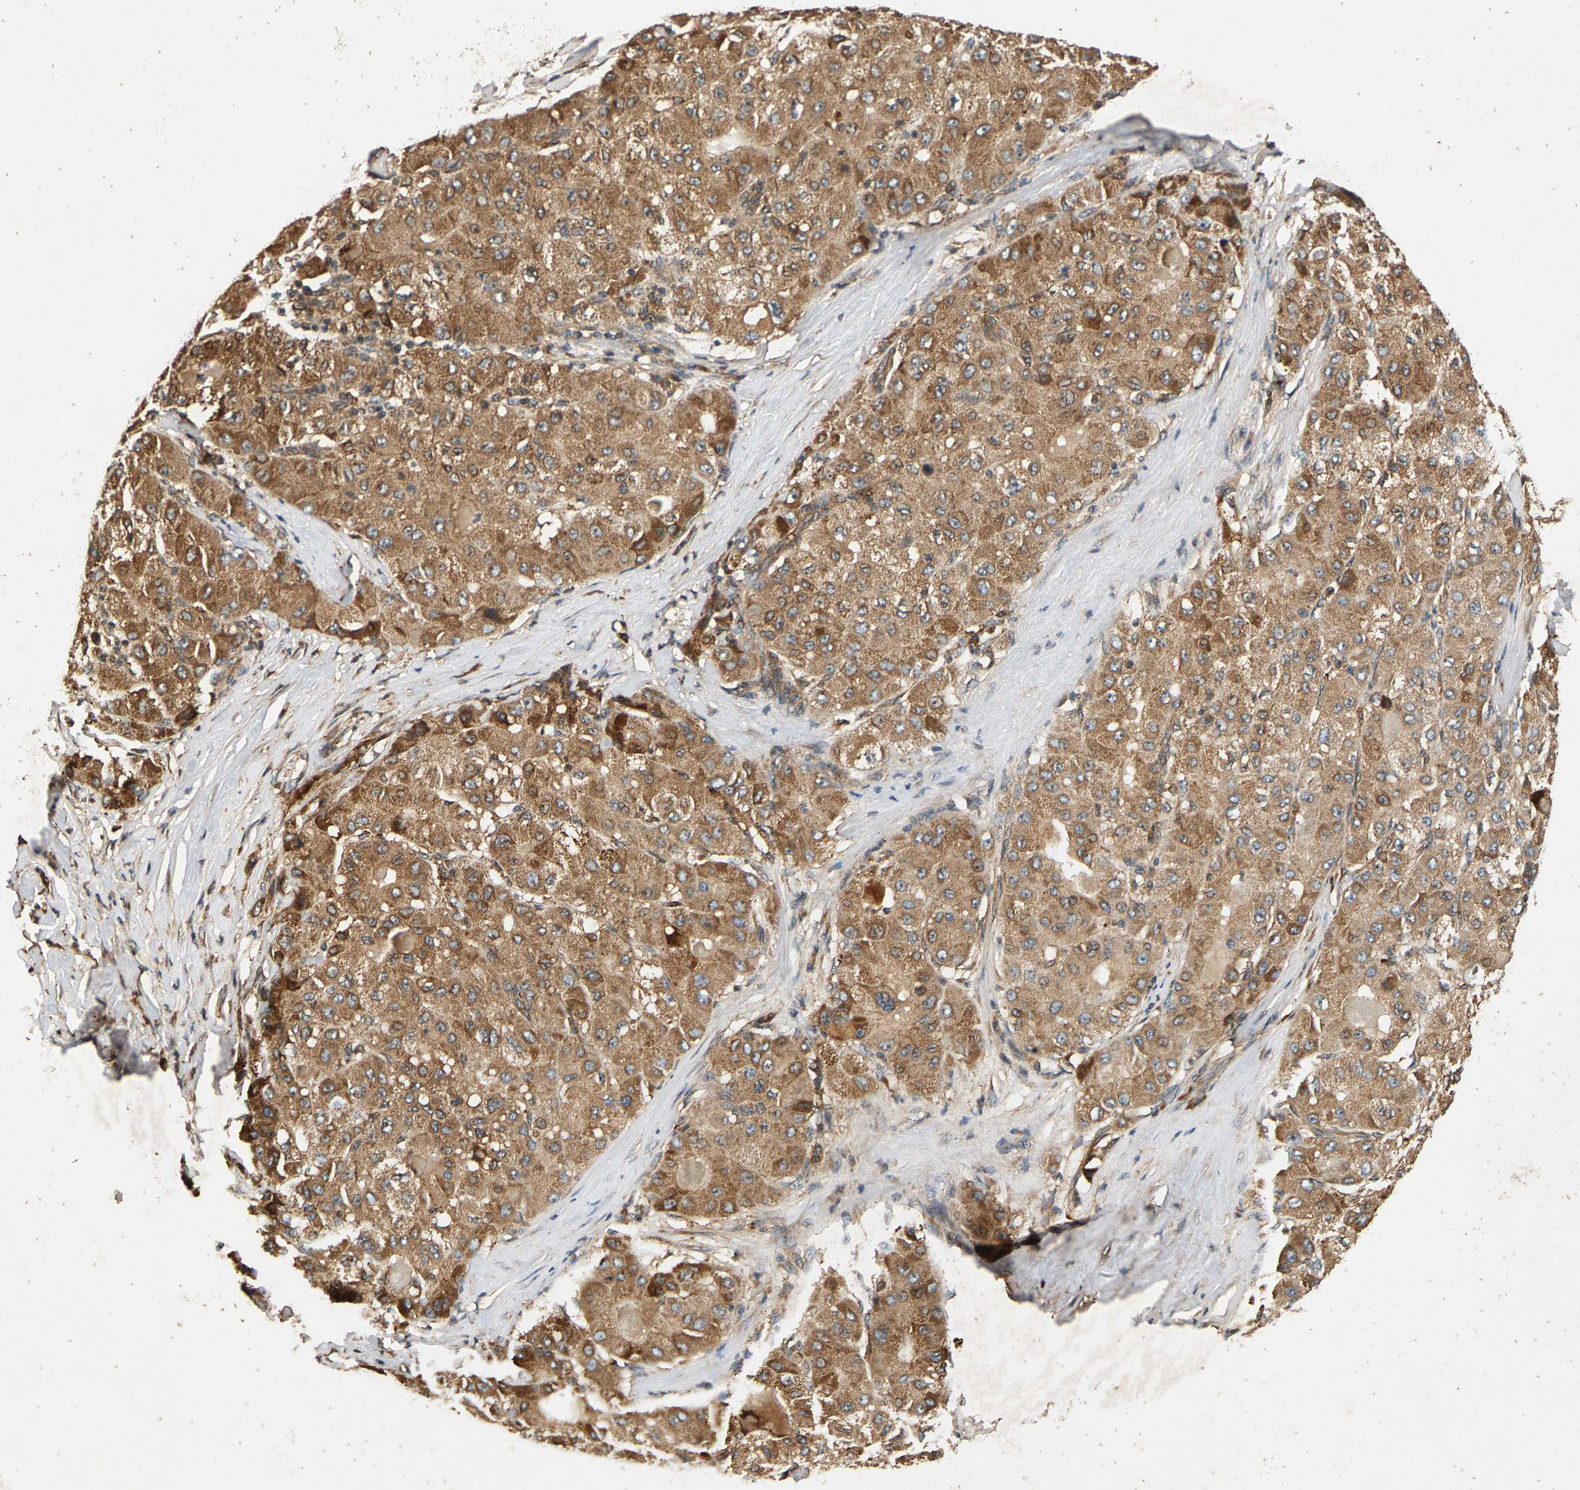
{"staining": {"intensity": "moderate", "quantity": ">75%", "location": "cytoplasmic/membranous"}, "tissue": "liver cancer", "cell_type": "Tumor cells", "image_type": "cancer", "snomed": [{"axis": "morphology", "description": "Carcinoma, Hepatocellular, NOS"}, {"axis": "topography", "description": "Liver"}], "caption": "The image shows staining of liver cancer, revealing moderate cytoplasmic/membranous protein positivity (brown color) within tumor cells.", "gene": "CIDEC", "patient": {"sex": "male", "age": 80}}